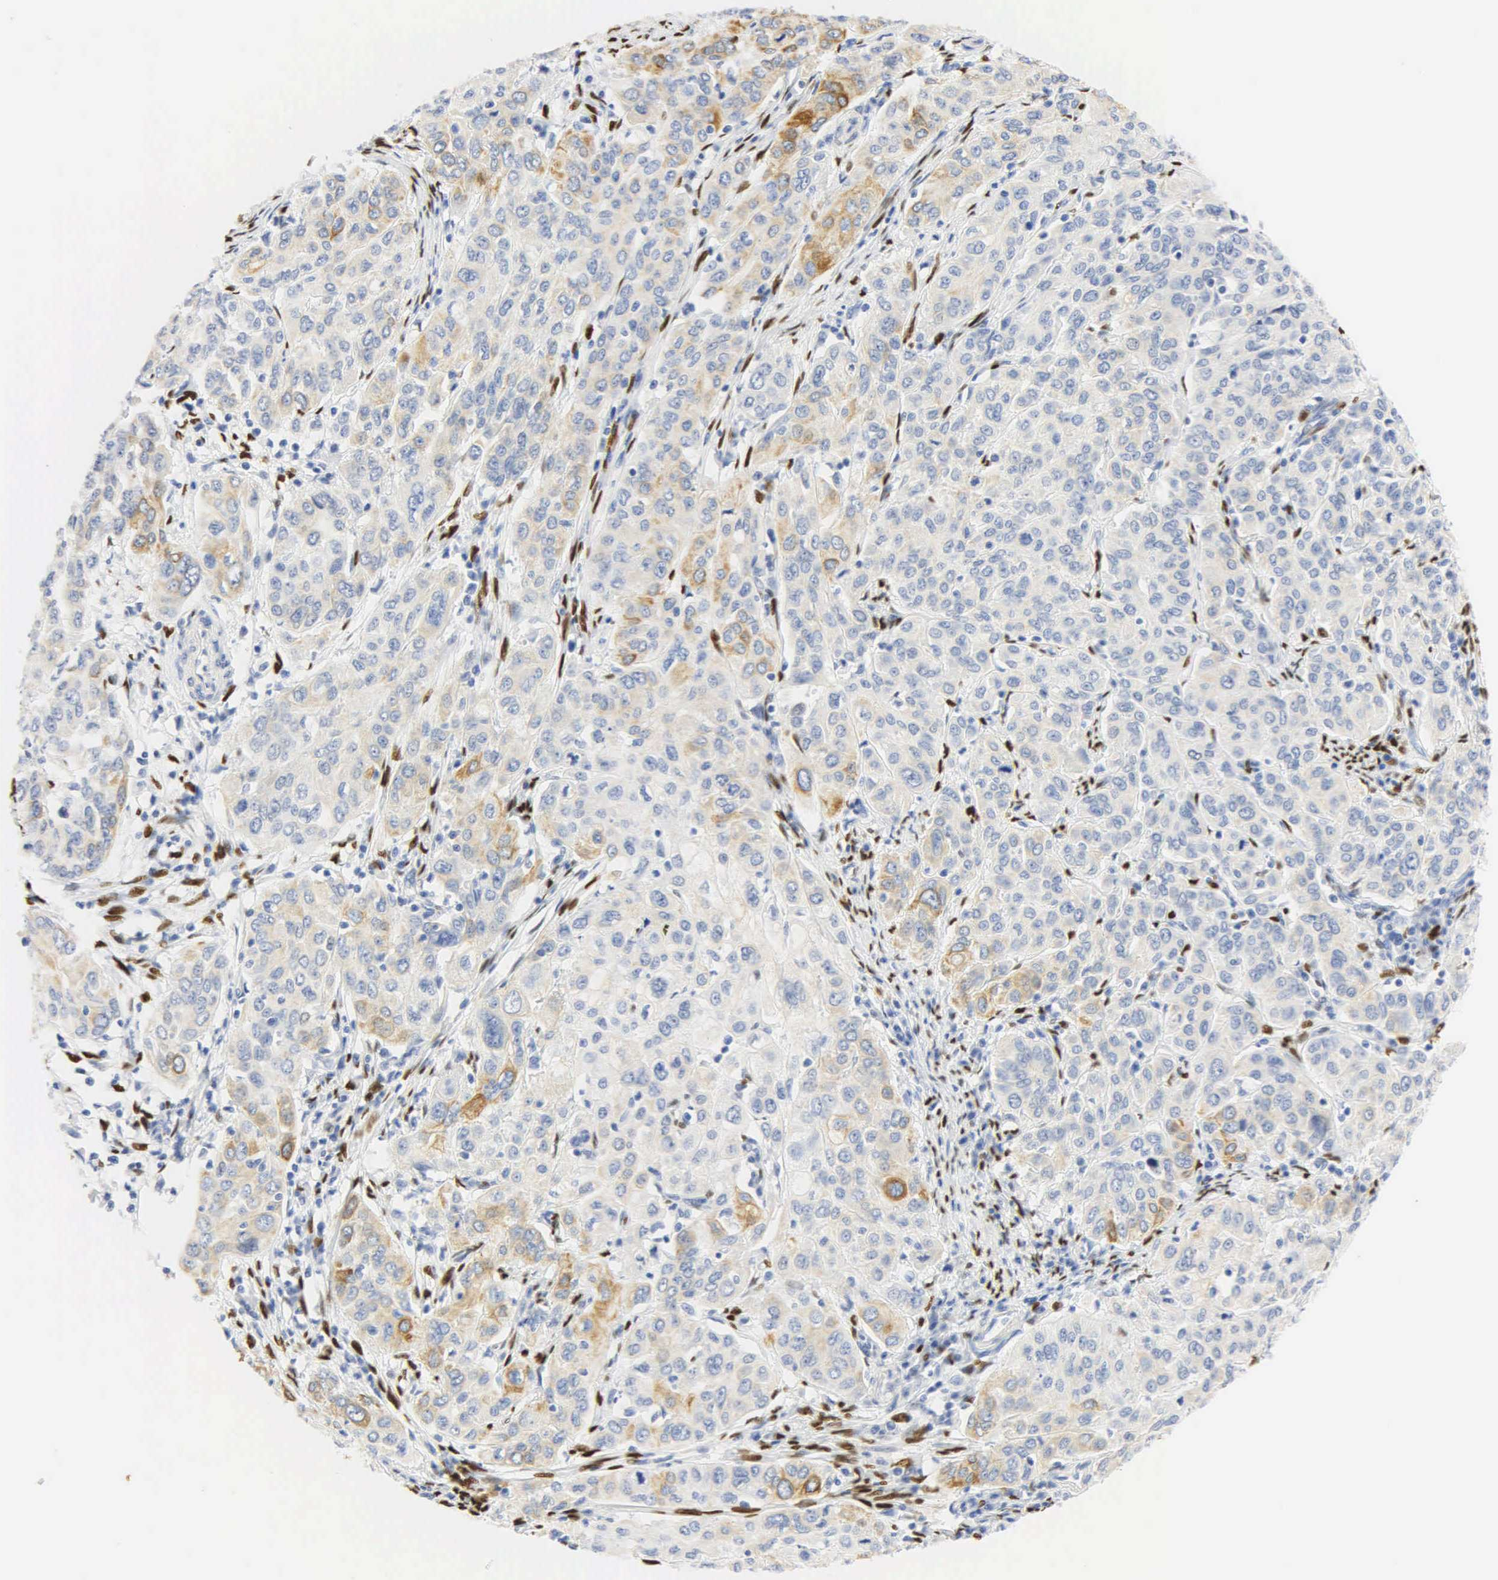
{"staining": {"intensity": "weak", "quantity": "<25%", "location": "cytoplasmic/membranous"}, "tissue": "cervical cancer", "cell_type": "Tumor cells", "image_type": "cancer", "snomed": [{"axis": "morphology", "description": "Squamous cell carcinoma, NOS"}, {"axis": "topography", "description": "Cervix"}], "caption": "Human cervical cancer stained for a protein using immunohistochemistry (IHC) reveals no staining in tumor cells.", "gene": "PGR", "patient": {"sex": "female", "age": 38}}